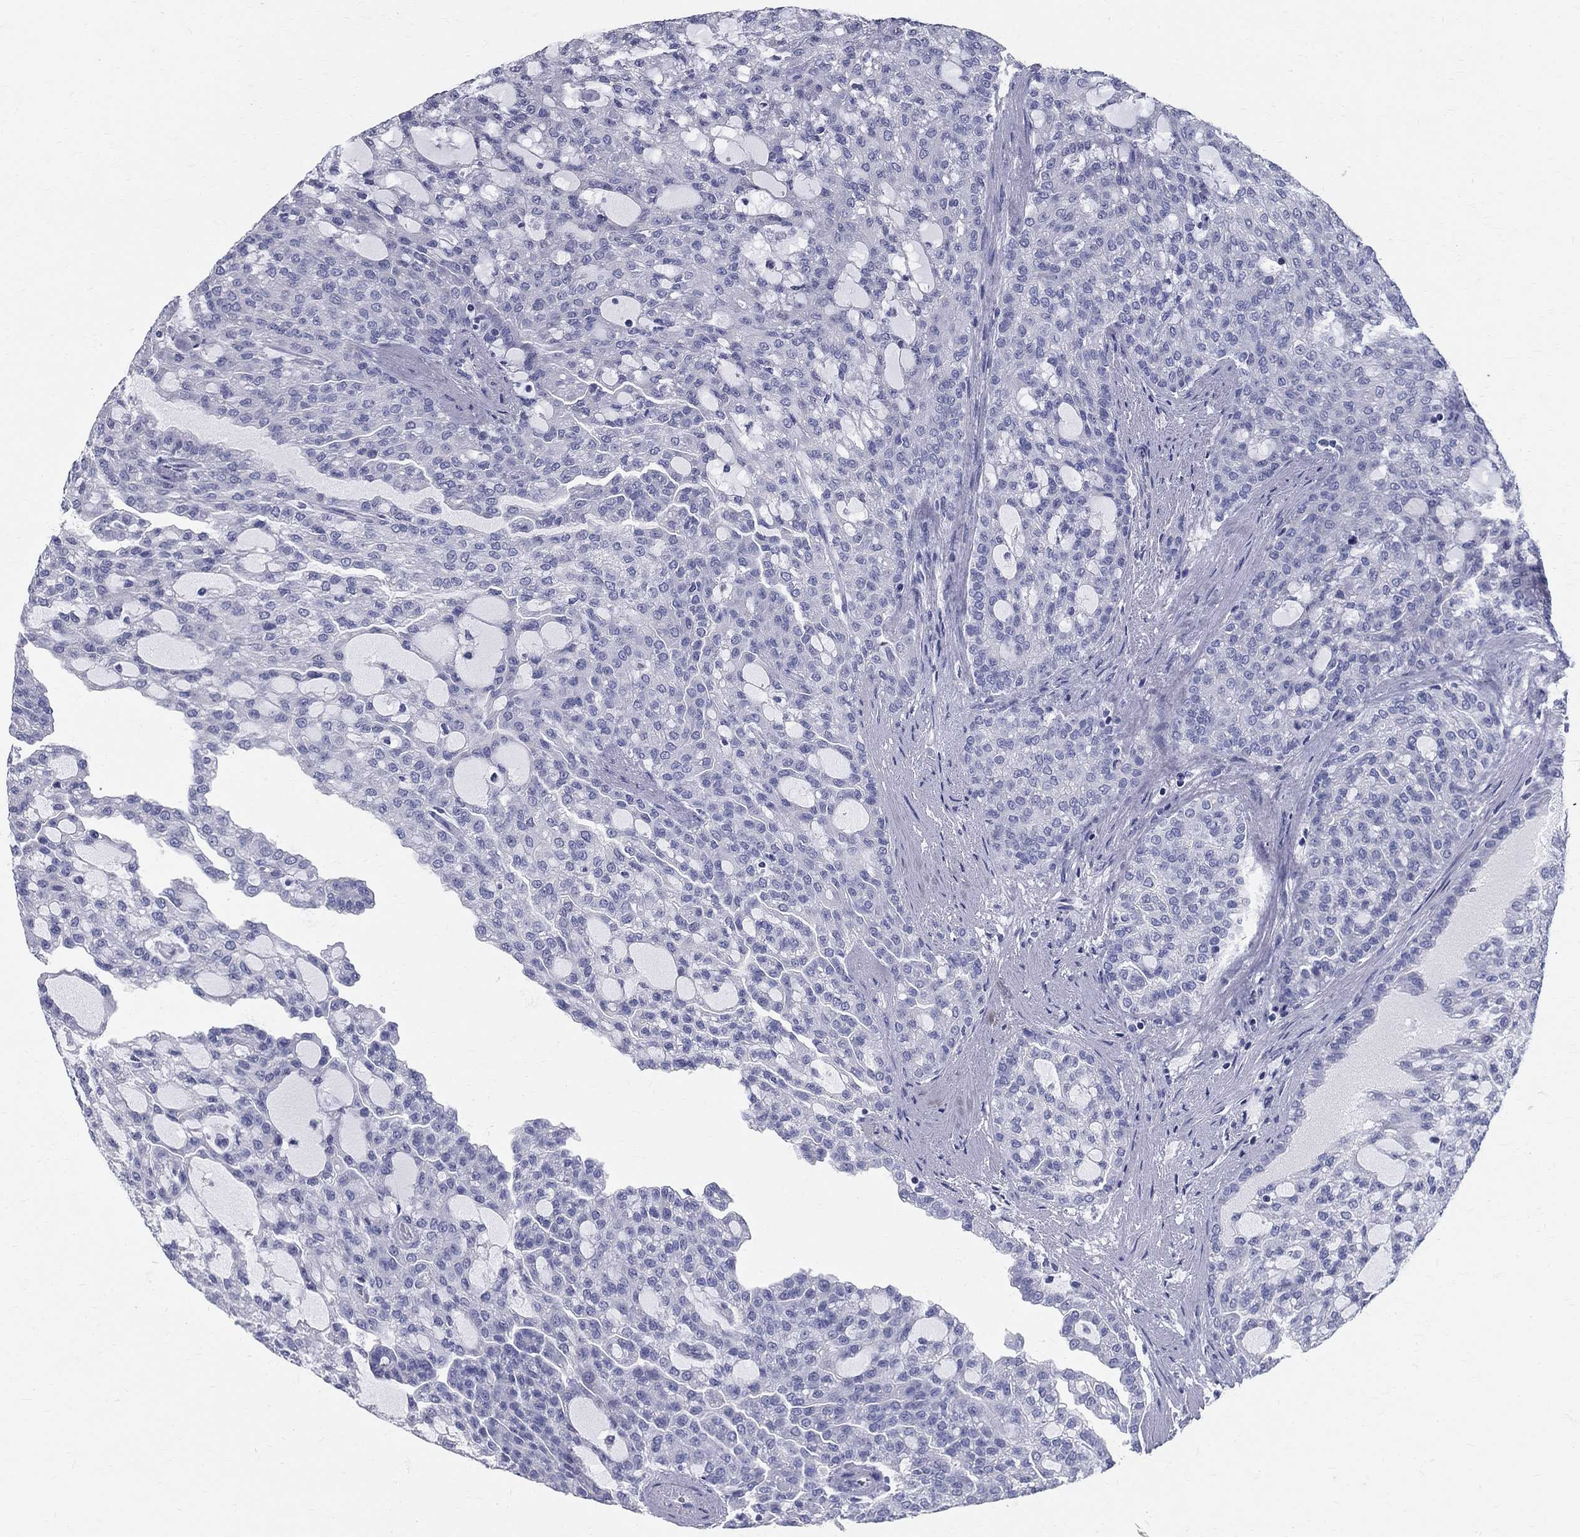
{"staining": {"intensity": "negative", "quantity": "none", "location": "none"}, "tissue": "renal cancer", "cell_type": "Tumor cells", "image_type": "cancer", "snomed": [{"axis": "morphology", "description": "Adenocarcinoma, NOS"}, {"axis": "topography", "description": "Kidney"}], "caption": "A high-resolution photomicrograph shows IHC staining of adenocarcinoma (renal), which displays no significant positivity in tumor cells.", "gene": "TGM4", "patient": {"sex": "male", "age": 63}}